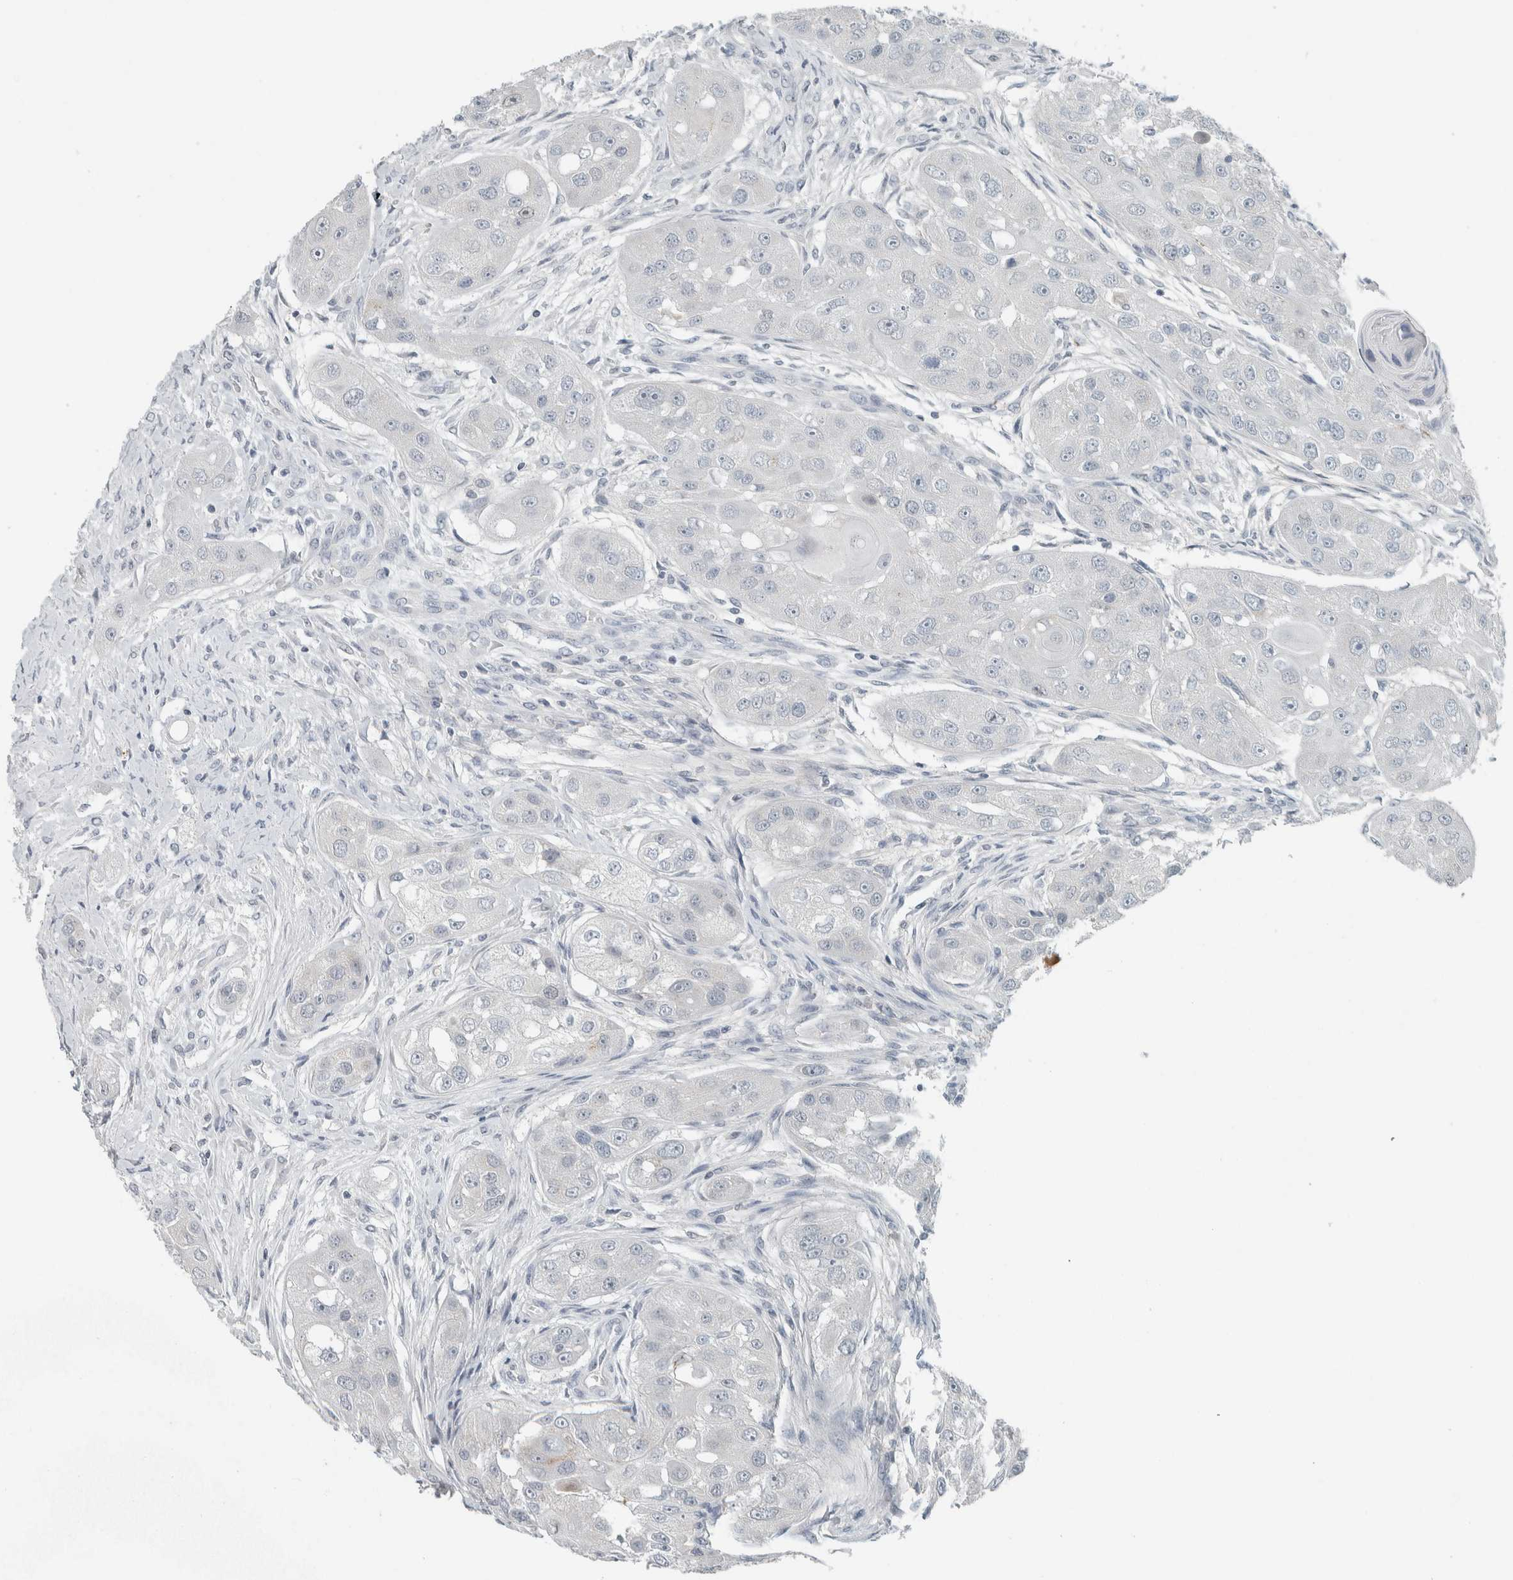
{"staining": {"intensity": "negative", "quantity": "none", "location": "none"}, "tissue": "head and neck cancer", "cell_type": "Tumor cells", "image_type": "cancer", "snomed": [{"axis": "morphology", "description": "Normal tissue, NOS"}, {"axis": "morphology", "description": "Squamous cell carcinoma, NOS"}, {"axis": "topography", "description": "Skeletal muscle"}, {"axis": "topography", "description": "Head-Neck"}], "caption": "A high-resolution image shows immunohistochemistry staining of squamous cell carcinoma (head and neck), which demonstrates no significant expression in tumor cells.", "gene": "TRIT1", "patient": {"sex": "male", "age": 51}}